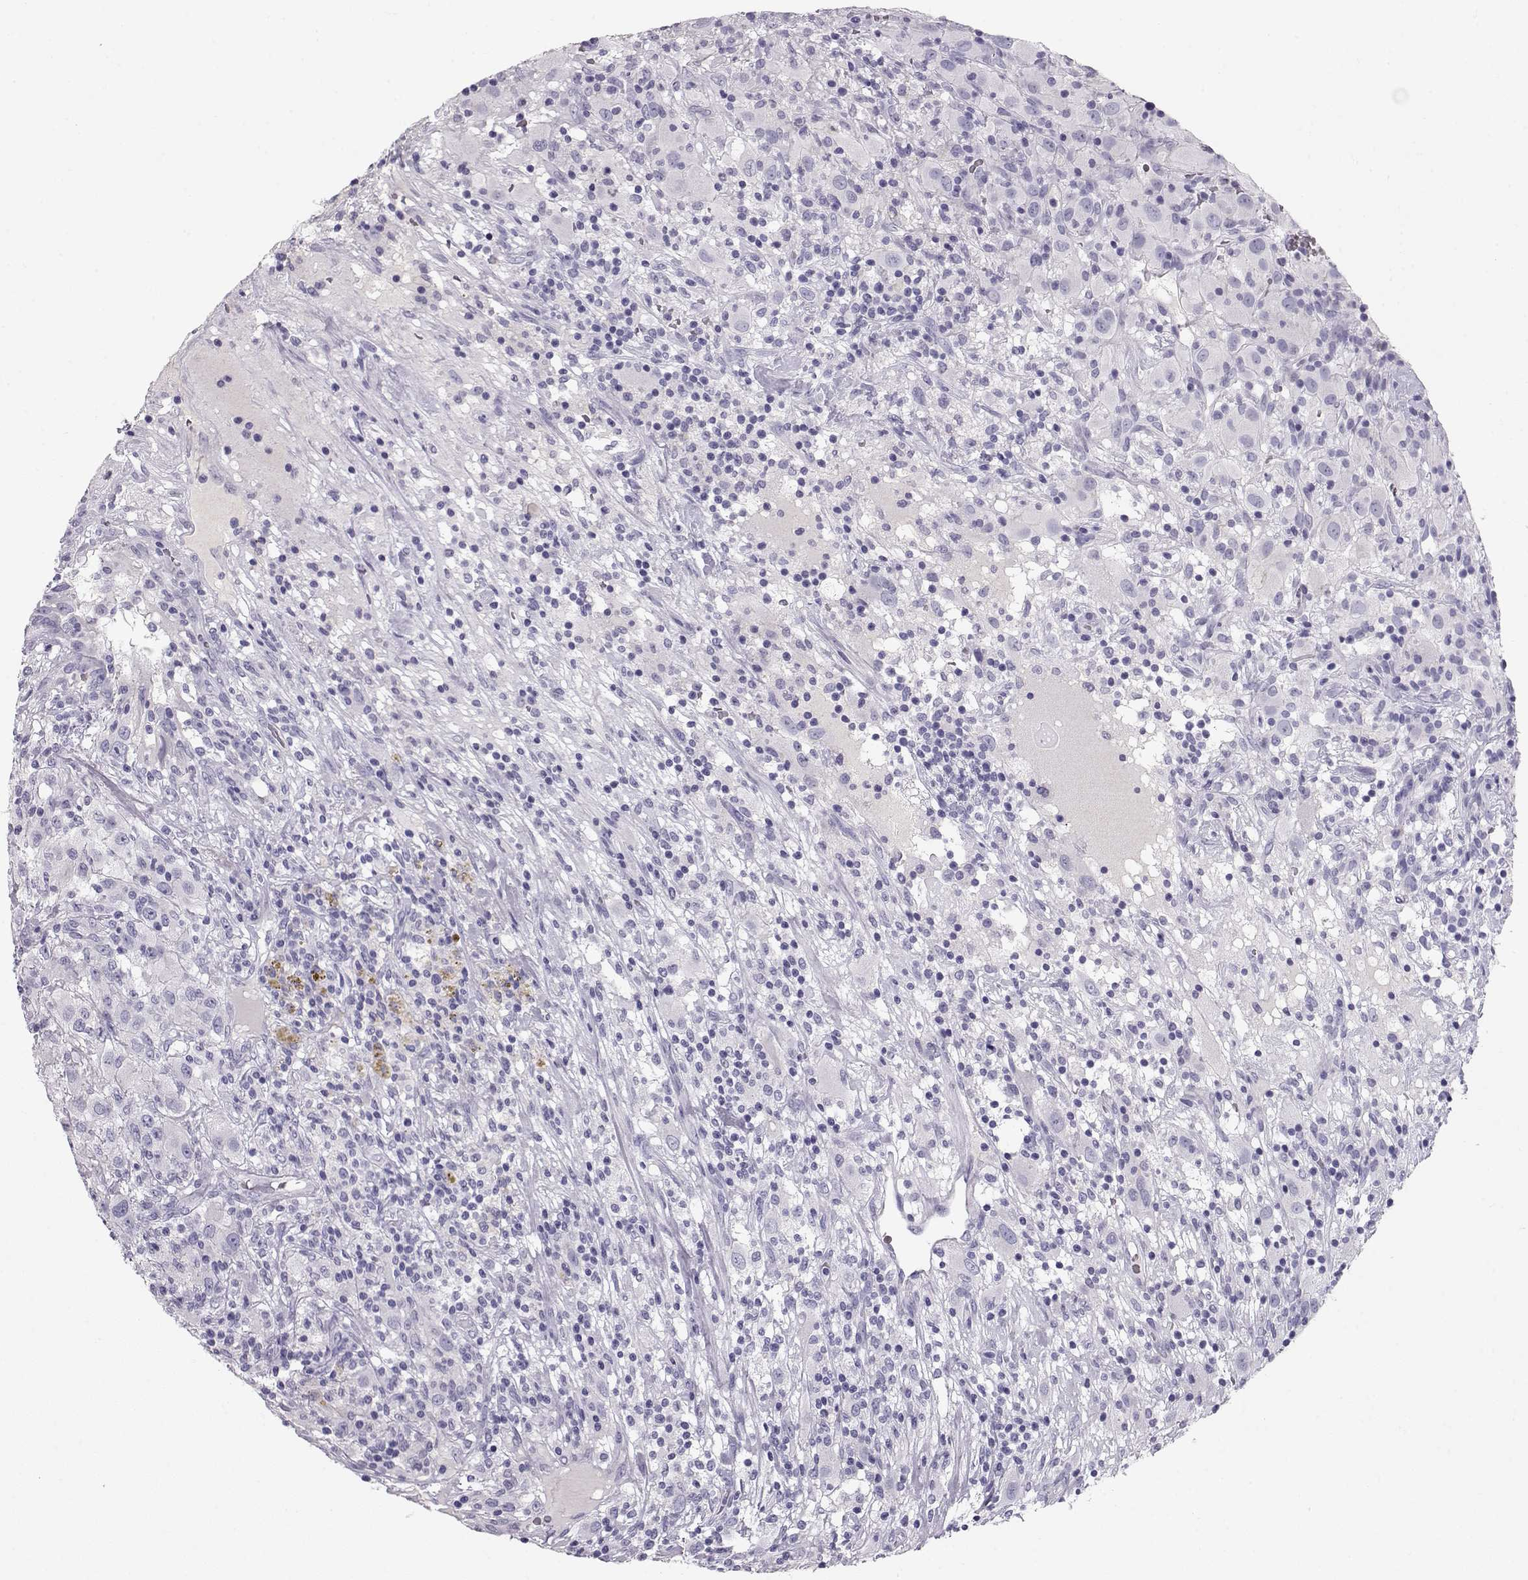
{"staining": {"intensity": "negative", "quantity": "none", "location": "none"}, "tissue": "renal cancer", "cell_type": "Tumor cells", "image_type": "cancer", "snomed": [{"axis": "morphology", "description": "Adenocarcinoma, NOS"}, {"axis": "topography", "description": "Kidney"}], "caption": "There is no significant positivity in tumor cells of renal cancer.", "gene": "GPR26", "patient": {"sex": "female", "age": 67}}